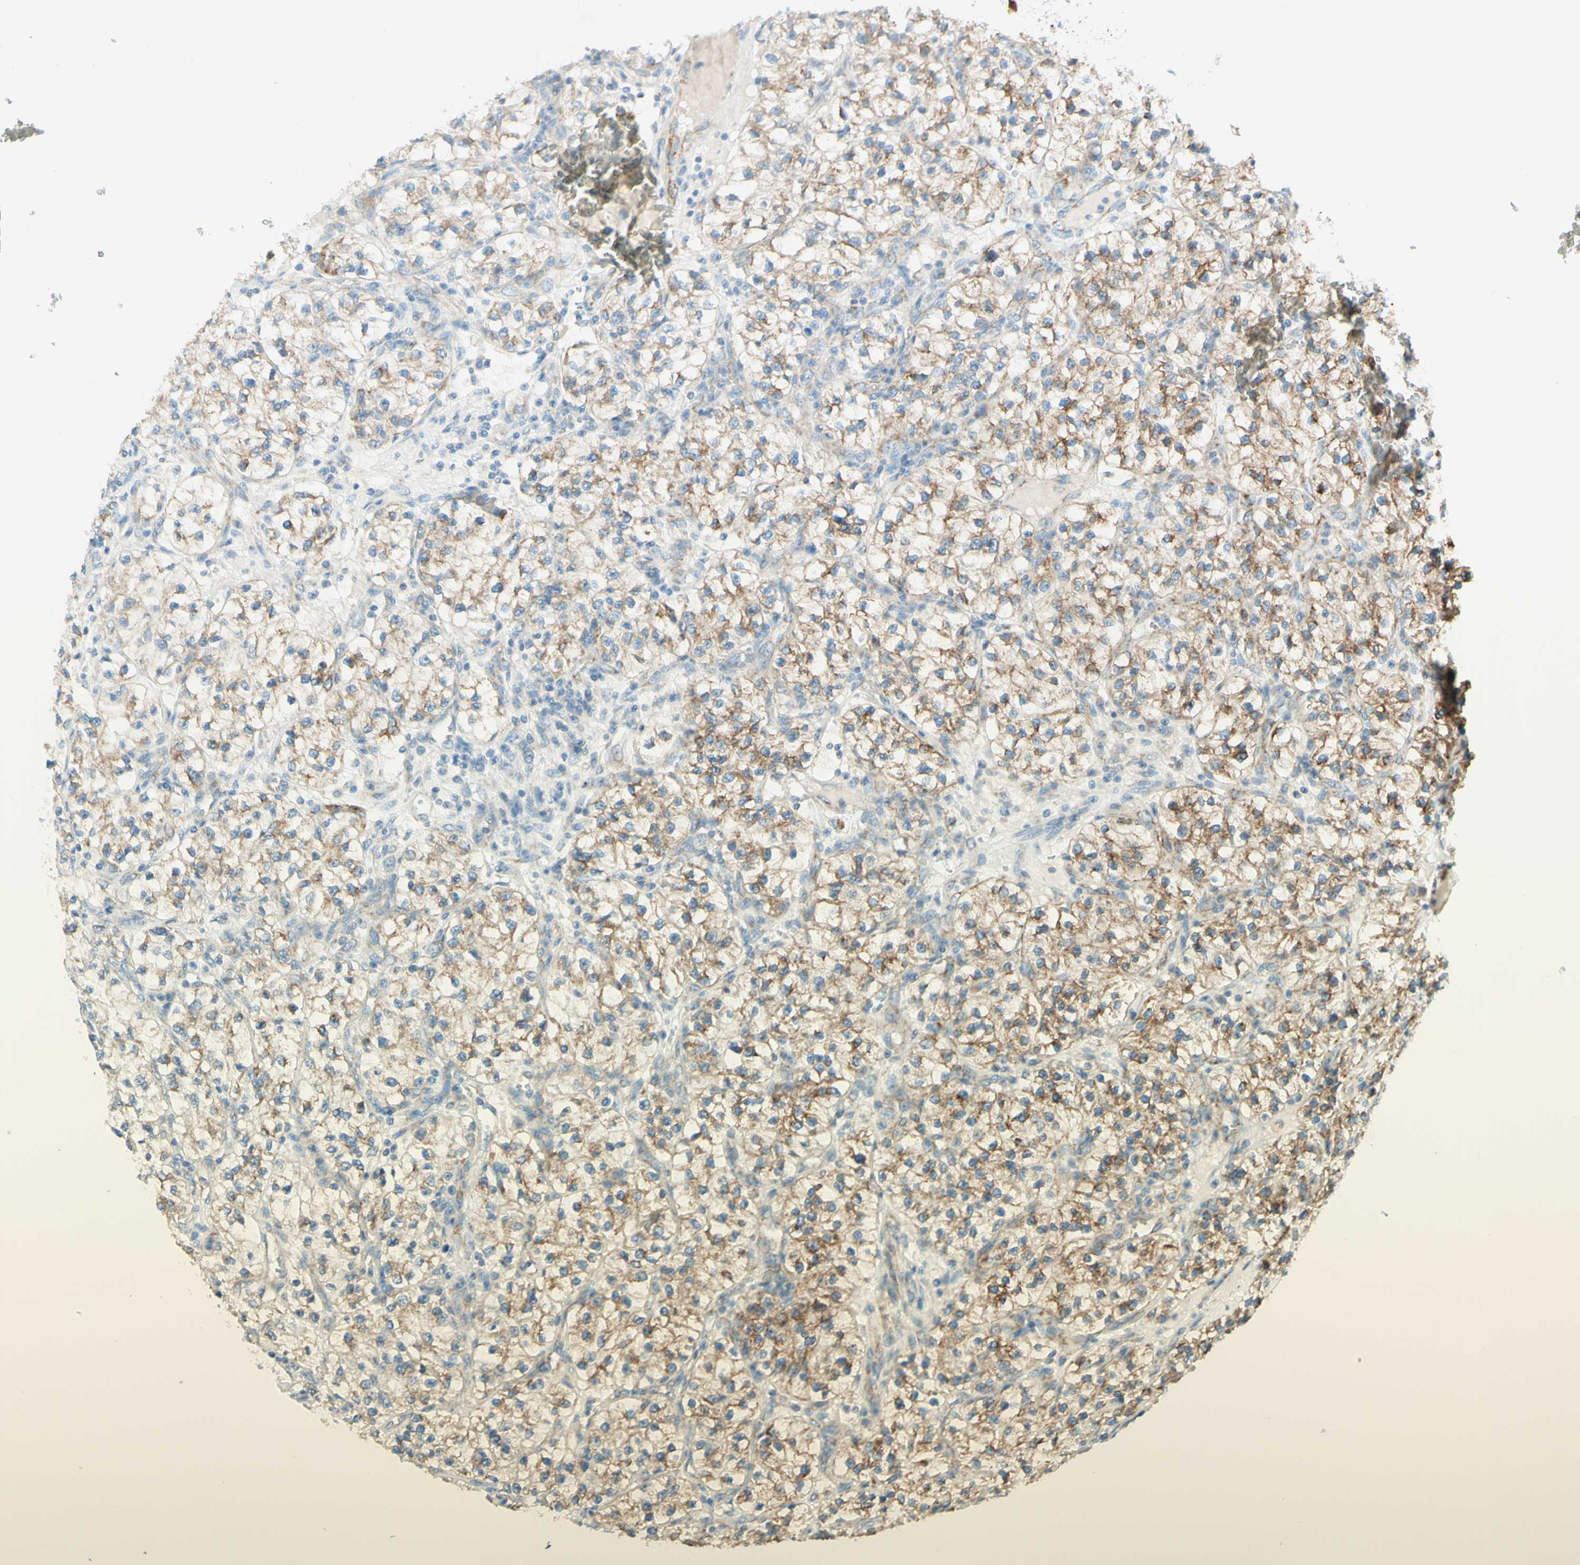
{"staining": {"intensity": "moderate", "quantity": ">75%", "location": "cytoplasmic/membranous"}, "tissue": "renal cancer", "cell_type": "Tumor cells", "image_type": "cancer", "snomed": [{"axis": "morphology", "description": "Adenocarcinoma, NOS"}, {"axis": "topography", "description": "Kidney"}], "caption": "Renal cancer stained for a protein shows moderate cytoplasmic/membranous positivity in tumor cells.", "gene": "ARMC10", "patient": {"sex": "female", "age": 57}}